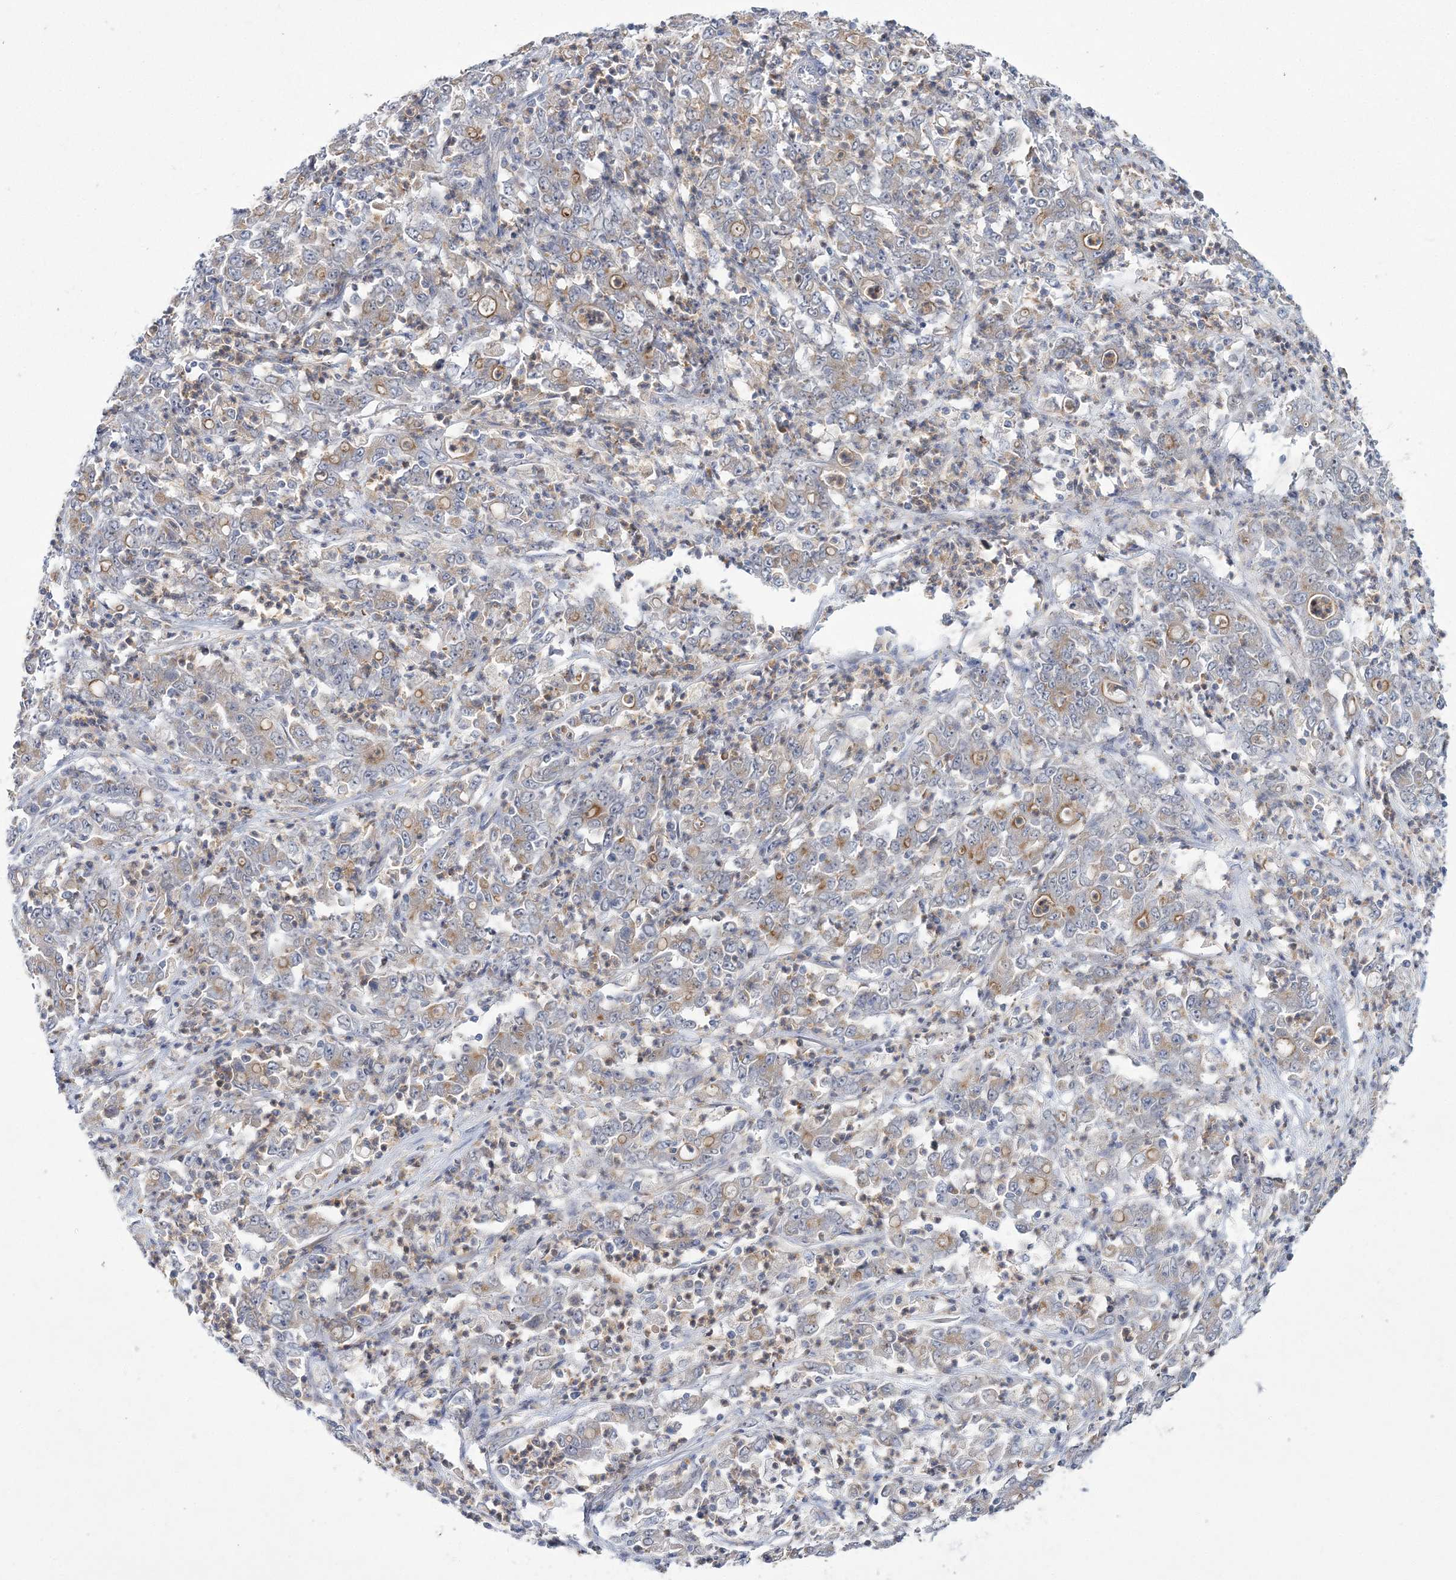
{"staining": {"intensity": "moderate", "quantity": "<25%", "location": "cytoplasmic/membranous"}, "tissue": "stomach cancer", "cell_type": "Tumor cells", "image_type": "cancer", "snomed": [{"axis": "morphology", "description": "Adenocarcinoma, NOS"}, {"axis": "topography", "description": "Stomach, lower"}], "caption": "Immunohistochemical staining of human adenocarcinoma (stomach) displays moderate cytoplasmic/membranous protein expression in about <25% of tumor cells.", "gene": "ATP11B", "patient": {"sex": "female", "age": 71}}